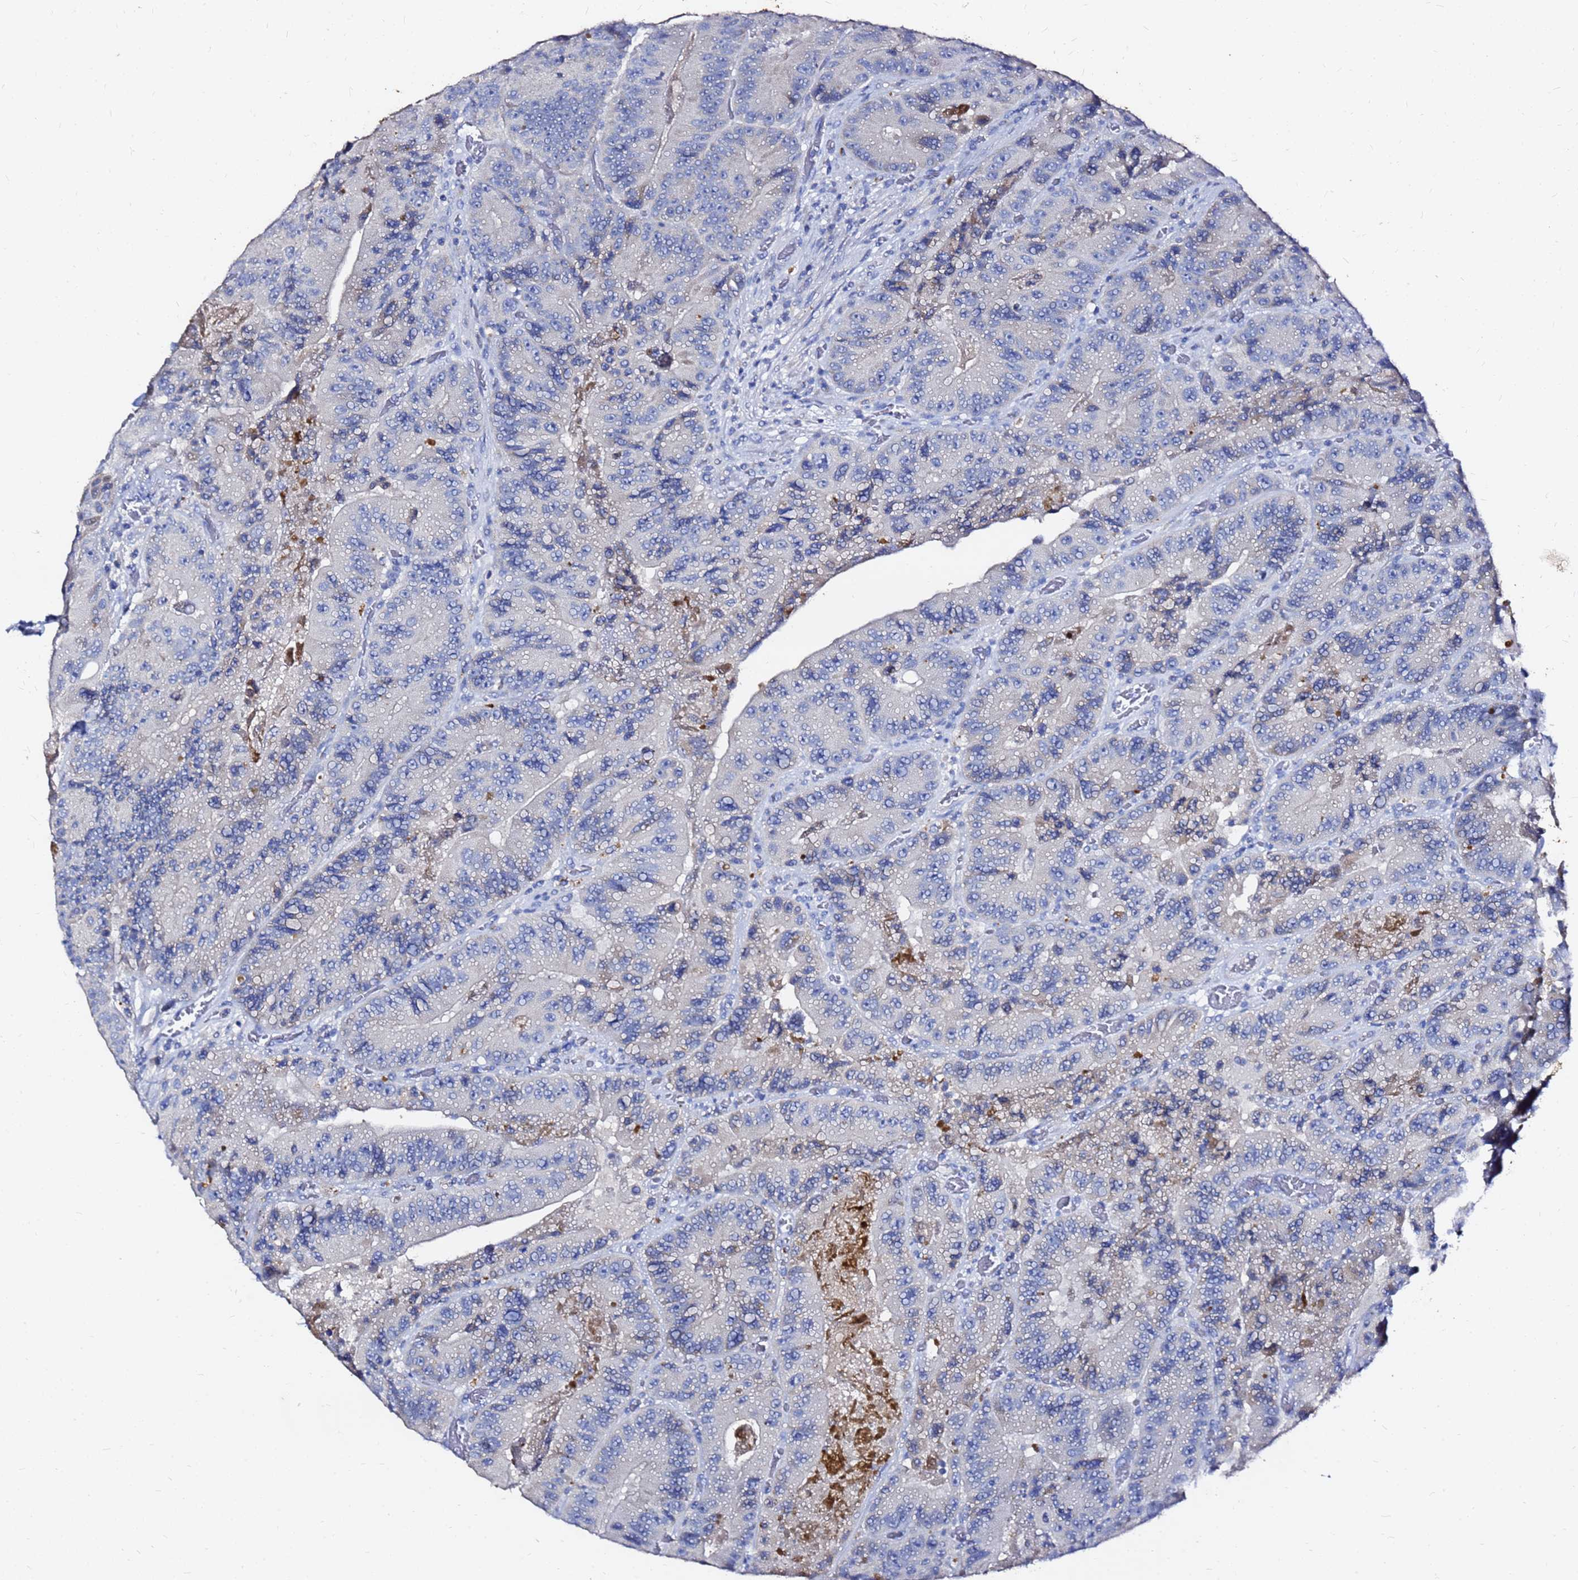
{"staining": {"intensity": "negative", "quantity": "none", "location": "none"}, "tissue": "colorectal cancer", "cell_type": "Tumor cells", "image_type": "cancer", "snomed": [{"axis": "morphology", "description": "Adenocarcinoma, NOS"}, {"axis": "topography", "description": "Colon"}], "caption": "Tumor cells are negative for brown protein staining in adenocarcinoma (colorectal). (DAB (3,3'-diaminobenzidine) IHC with hematoxylin counter stain).", "gene": "FAM183A", "patient": {"sex": "female", "age": 86}}